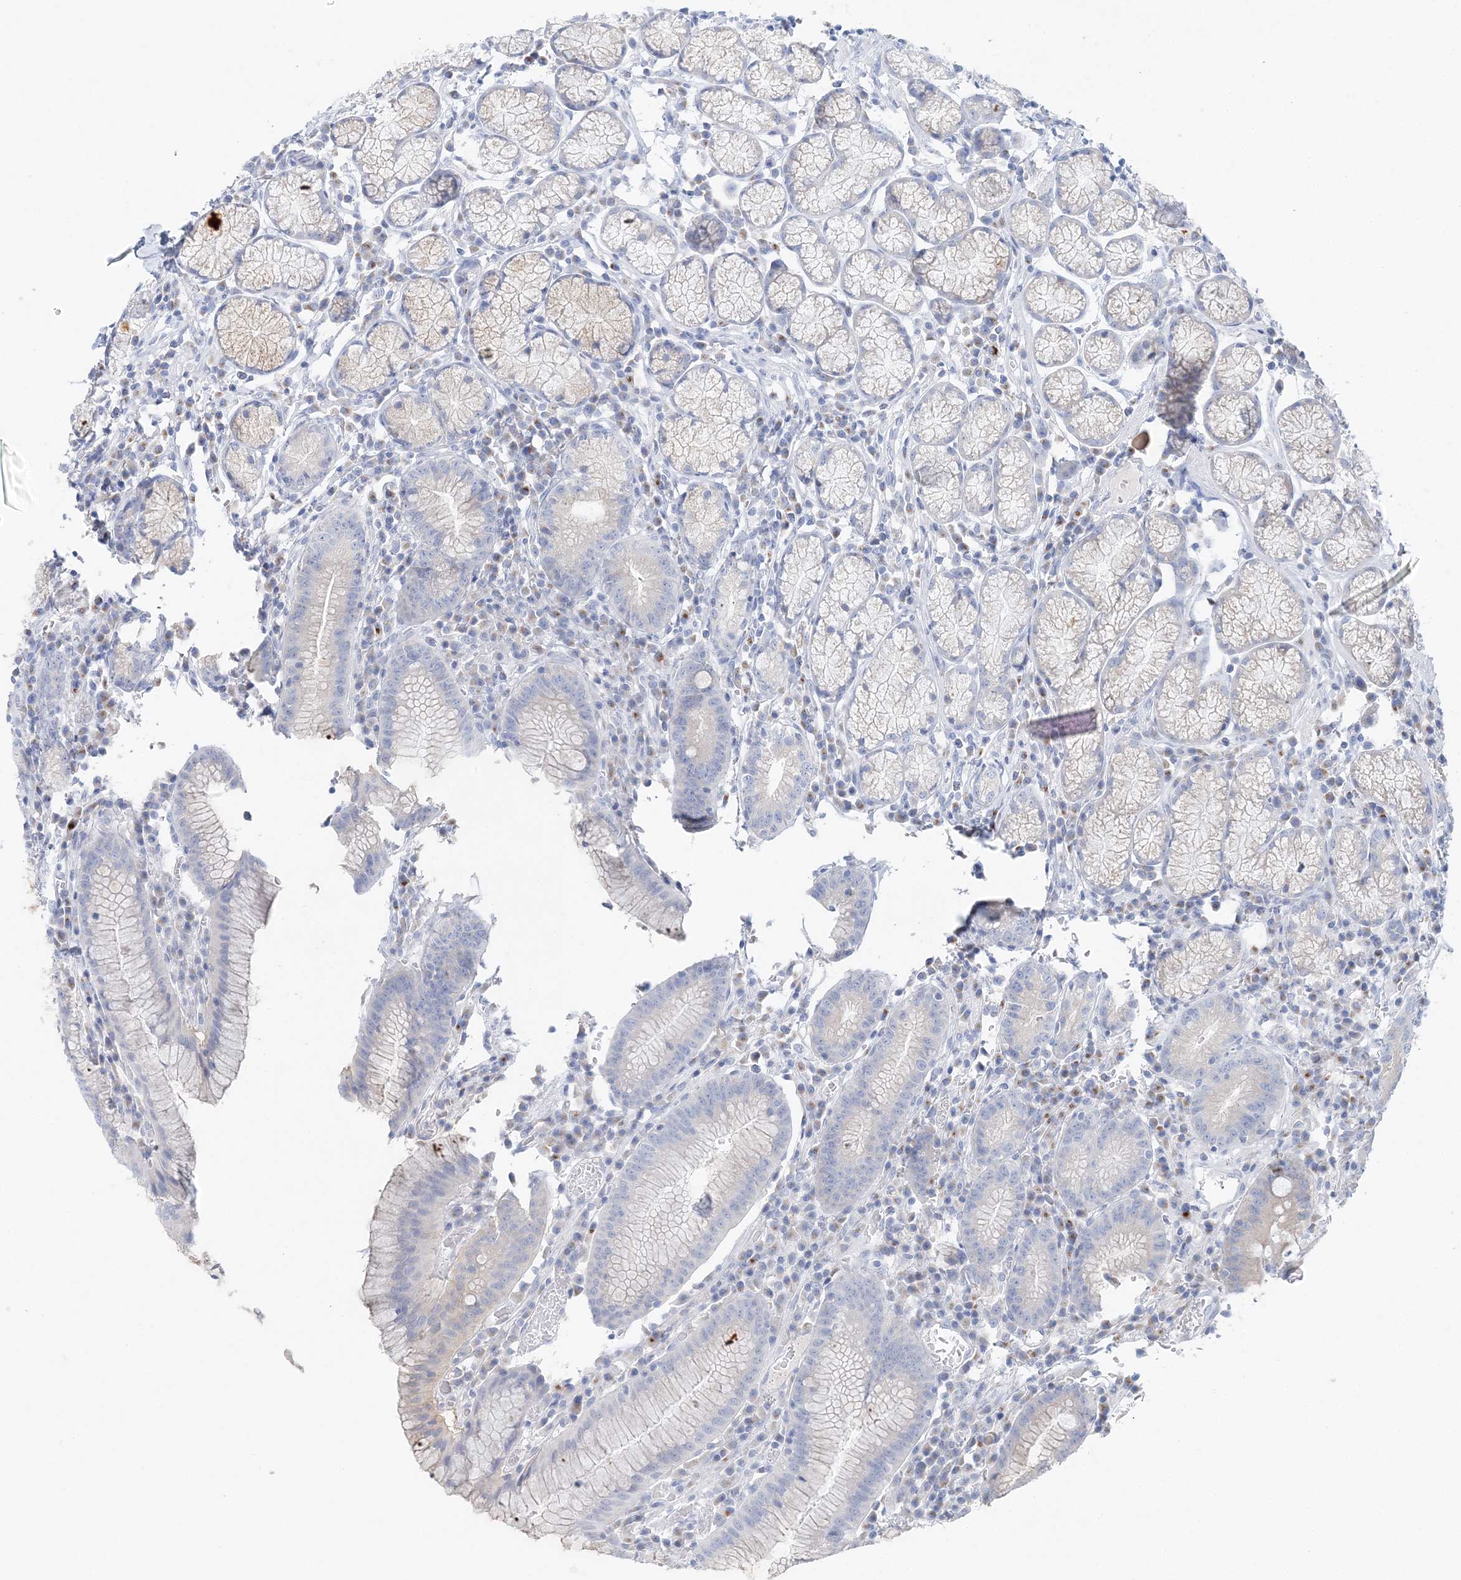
{"staining": {"intensity": "negative", "quantity": "none", "location": "none"}, "tissue": "stomach", "cell_type": "Glandular cells", "image_type": "normal", "snomed": [{"axis": "morphology", "description": "Normal tissue, NOS"}, {"axis": "topography", "description": "Stomach"}], "caption": "This is an immunohistochemistry image of benign stomach. There is no expression in glandular cells.", "gene": "SLC5A6", "patient": {"sex": "male", "age": 55}}